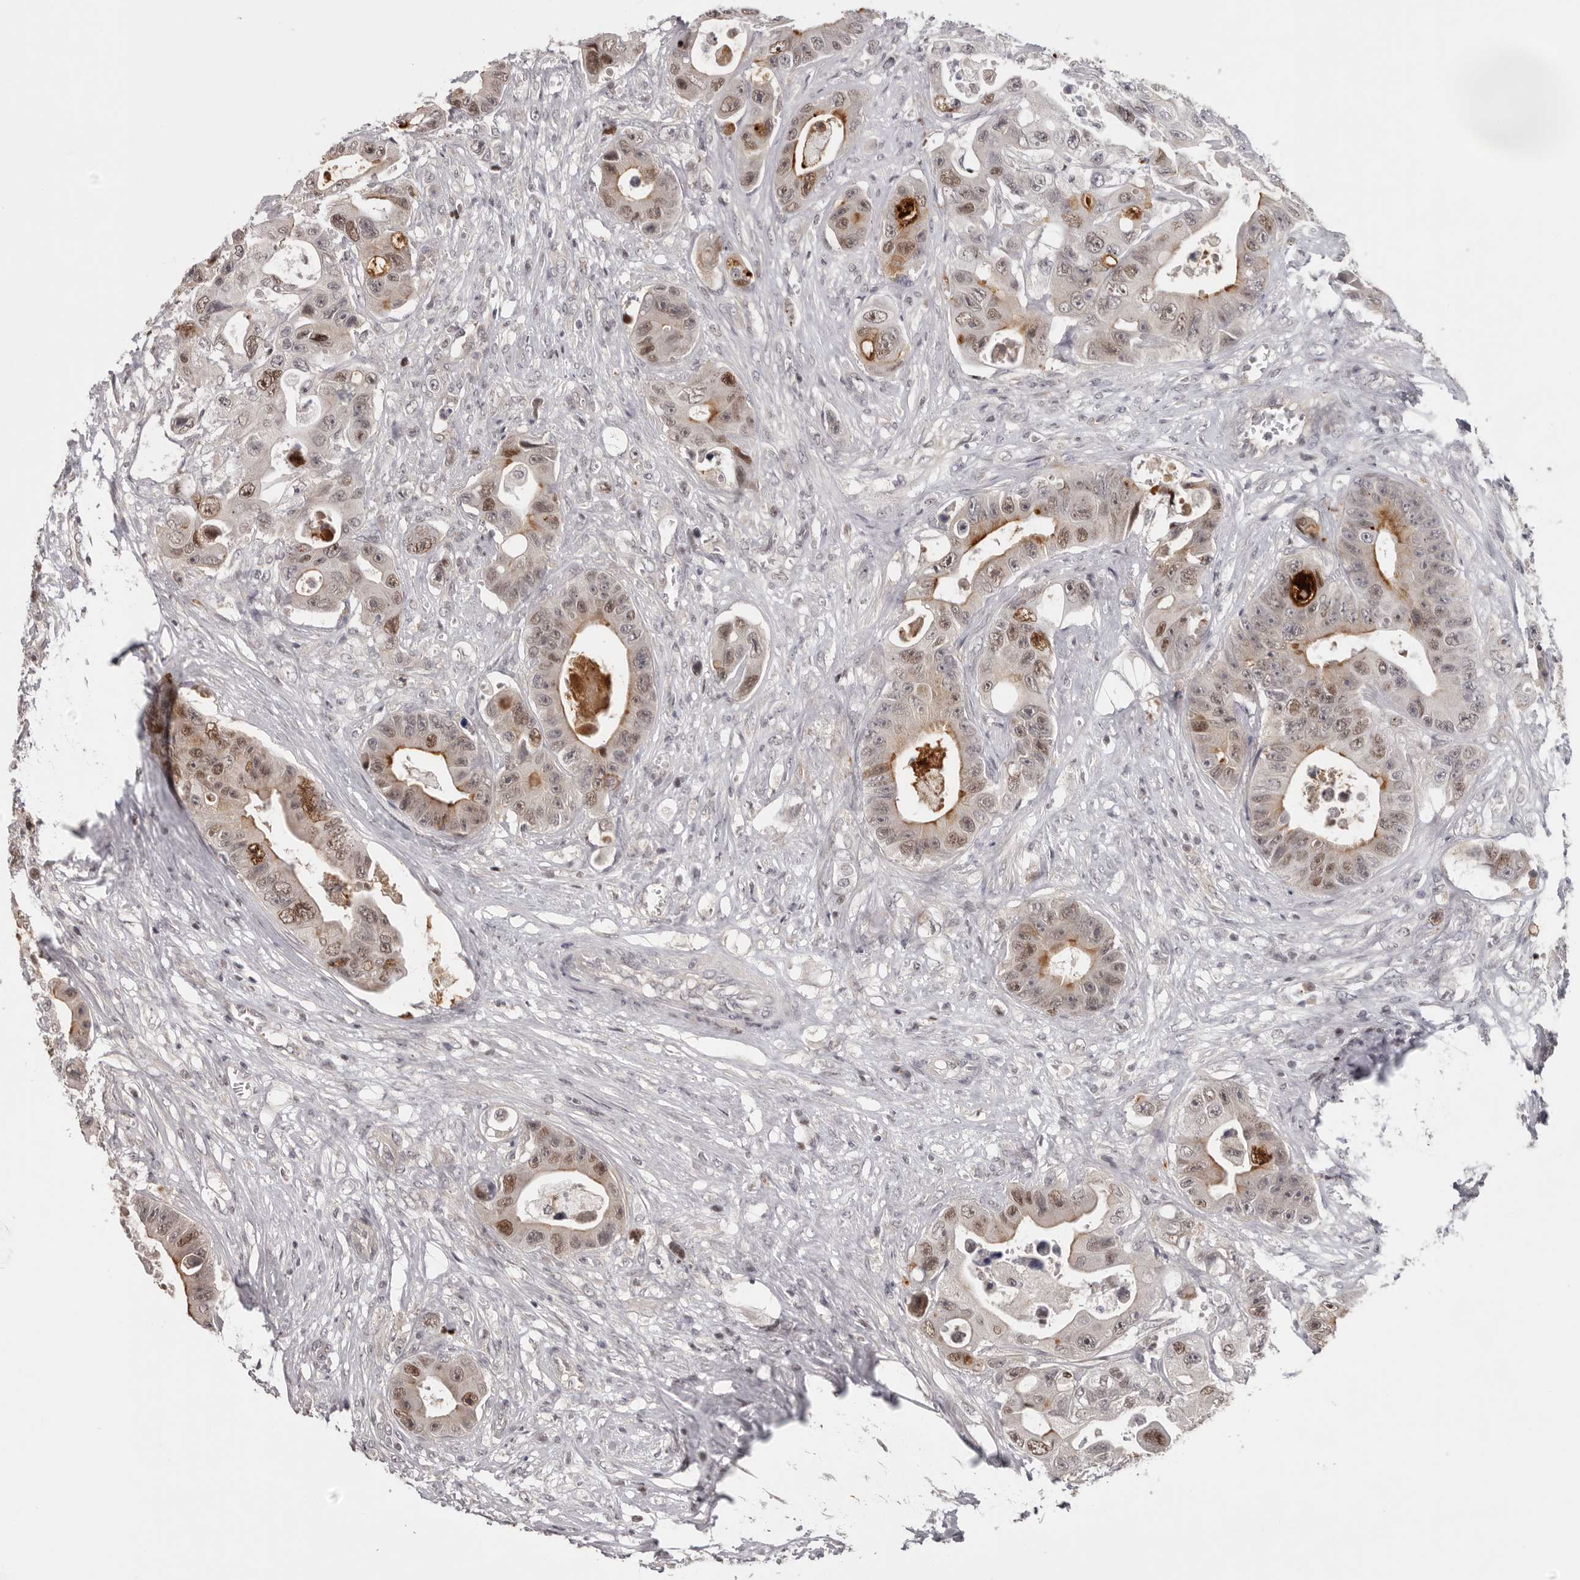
{"staining": {"intensity": "moderate", "quantity": "25%-75%", "location": "cytoplasmic/membranous,nuclear"}, "tissue": "colorectal cancer", "cell_type": "Tumor cells", "image_type": "cancer", "snomed": [{"axis": "morphology", "description": "Adenocarcinoma, NOS"}, {"axis": "topography", "description": "Colon"}], "caption": "Tumor cells reveal moderate cytoplasmic/membranous and nuclear staining in approximately 25%-75% of cells in adenocarcinoma (colorectal). The protein of interest is shown in brown color, while the nuclei are stained blue.", "gene": "TBX5", "patient": {"sex": "female", "age": 46}}